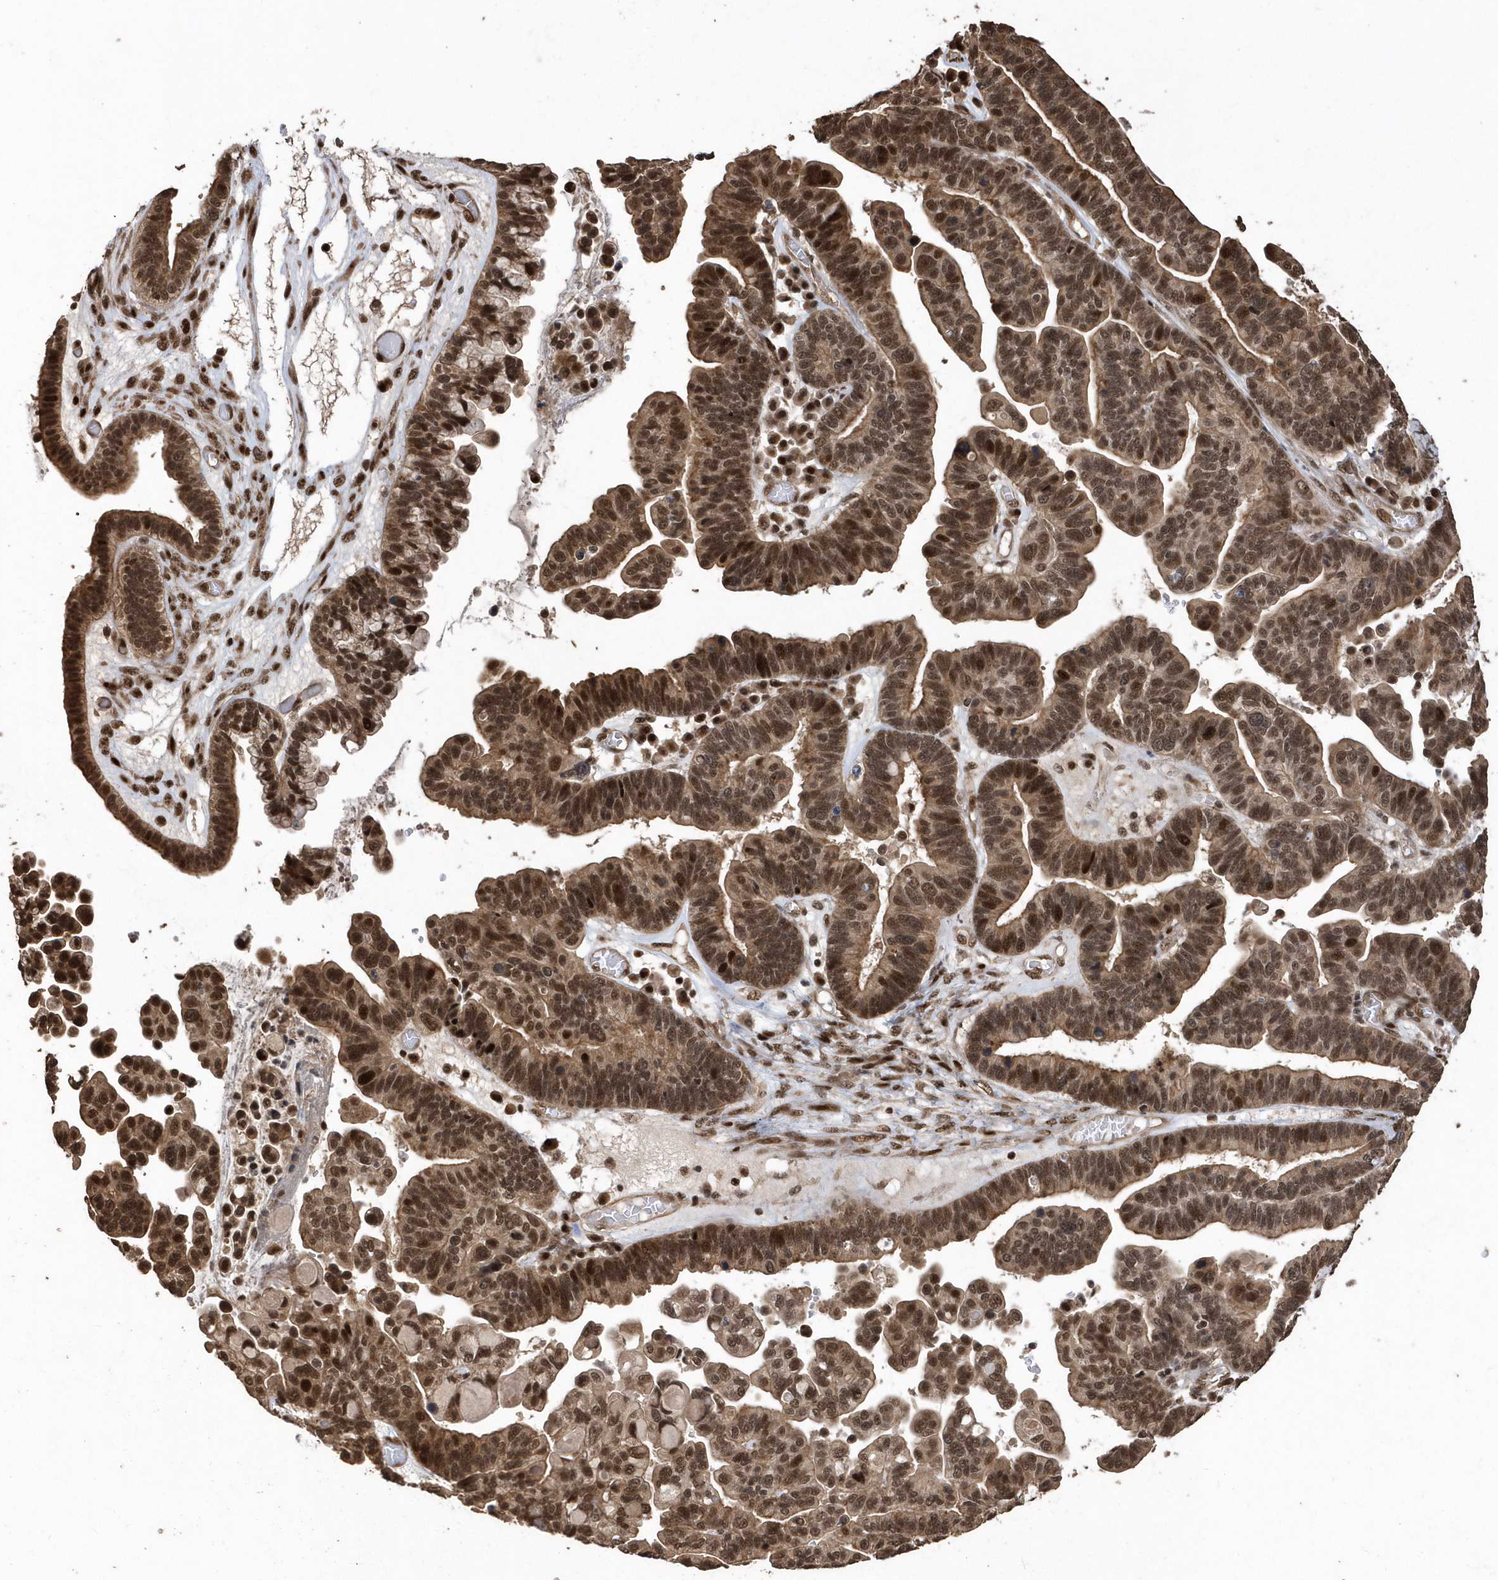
{"staining": {"intensity": "strong", "quantity": ">75%", "location": "cytoplasmic/membranous,nuclear"}, "tissue": "ovarian cancer", "cell_type": "Tumor cells", "image_type": "cancer", "snomed": [{"axis": "morphology", "description": "Cystadenocarcinoma, serous, NOS"}, {"axis": "topography", "description": "Ovary"}], "caption": "Immunohistochemistry photomicrograph of ovarian serous cystadenocarcinoma stained for a protein (brown), which demonstrates high levels of strong cytoplasmic/membranous and nuclear staining in about >75% of tumor cells.", "gene": "INTS12", "patient": {"sex": "female", "age": 56}}